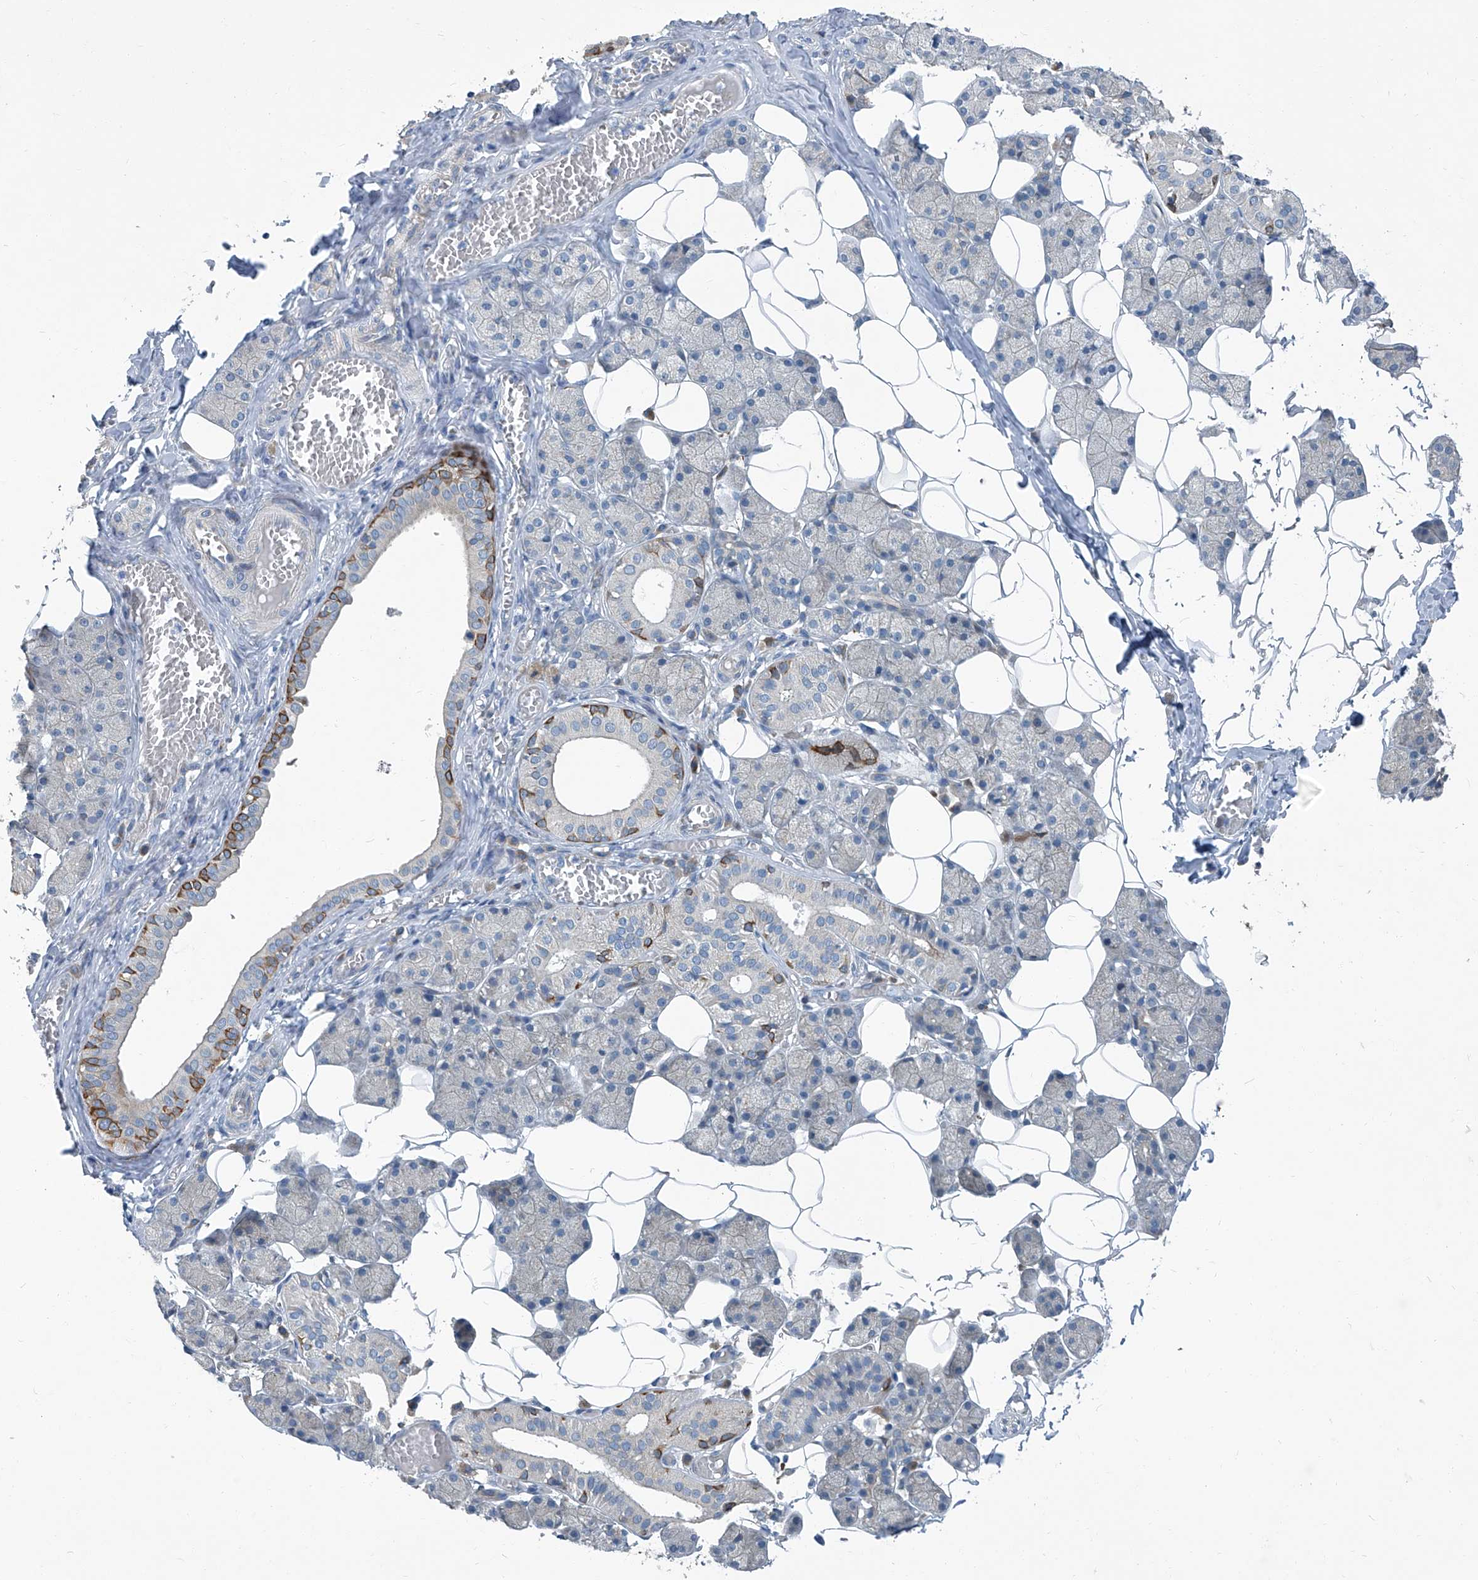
{"staining": {"intensity": "strong", "quantity": "<25%", "location": "cytoplasmic/membranous"}, "tissue": "salivary gland", "cell_type": "Glandular cells", "image_type": "normal", "snomed": [{"axis": "morphology", "description": "Normal tissue, NOS"}, {"axis": "topography", "description": "Salivary gland"}], "caption": "Salivary gland stained with IHC displays strong cytoplasmic/membranous staining in about <25% of glandular cells.", "gene": "SLC26A11", "patient": {"sex": "female", "age": 33}}